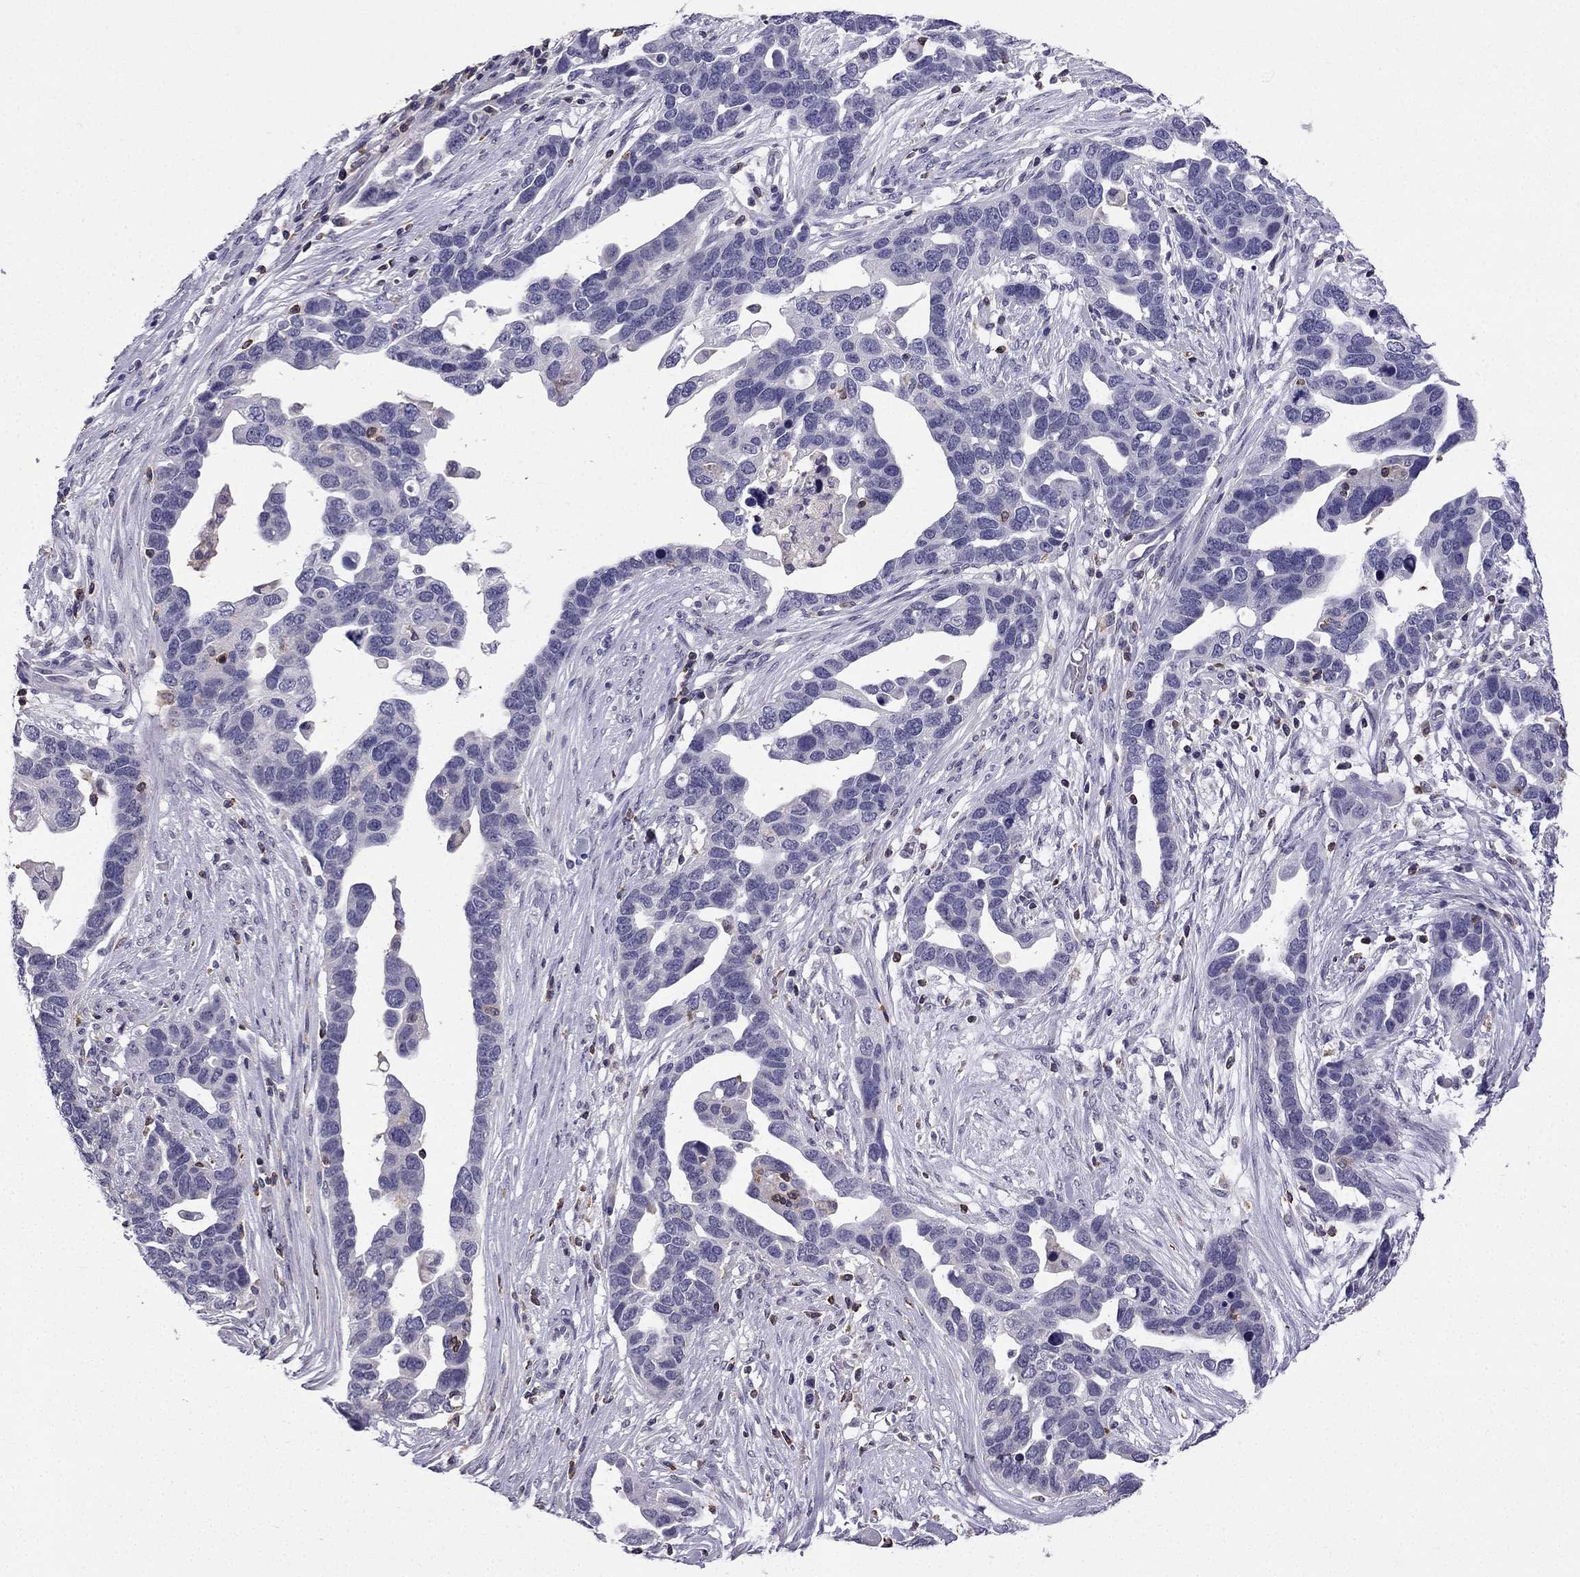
{"staining": {"intensity": "negative", "quantity": "none", "location": "none"}, "tissue": "ovarian cancer", "cell_type": "Tumor cells", "image_type": "cancer", "snomed": [{"axis": "morphology", "description": "Cystadenocarcinoma, serous, NOS"}, {"axis": "topography", "description": "Ovary"}], "caption": "Tumor cells show no significant protein expression in ovarian serous cystadenocarcinoma.", "gene": "CCK", "patient": {"sex": "female", "age": 54}}